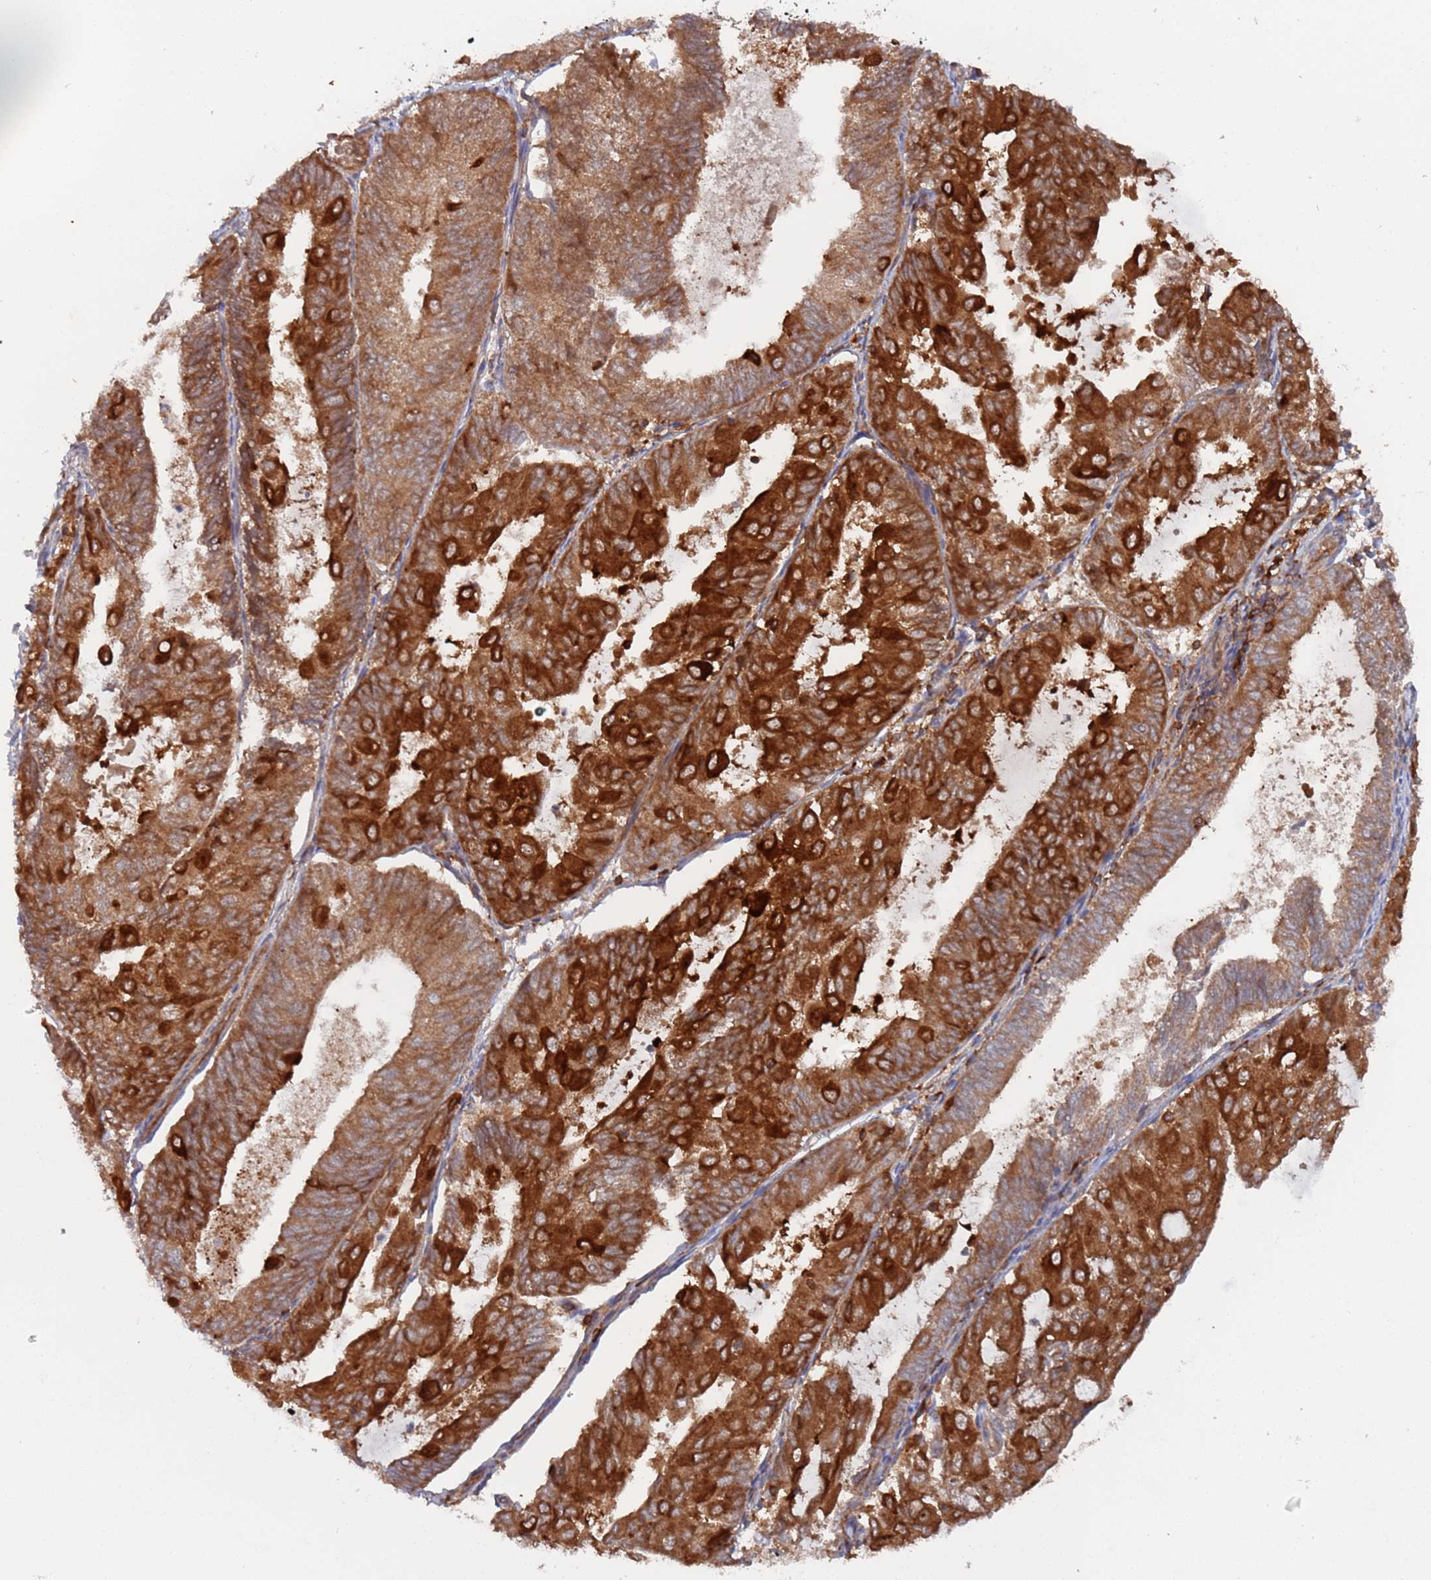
{"staining": {"intensity": "strong", "quantity": ">75%", "location": "cytoplasmic/membranous"}, "tissue": "endometrial cancer", "cell_type": "Tumor cells", "image_type": "cancer", "snomed": [{"axis": "morphology", "description": "Adenocarcinoma, NOS"}, {"axis": "topography", "description": "Endometrium"}], "caption": "A high-resolution photomicrograph shows IHC staining of endometrial adenocarcinoma, which shows strong cytoplasmic/membranous expression in about >75% of tumor cells.", "gene": "DDX60", "patient": {"sex": "female", "age": 81}}